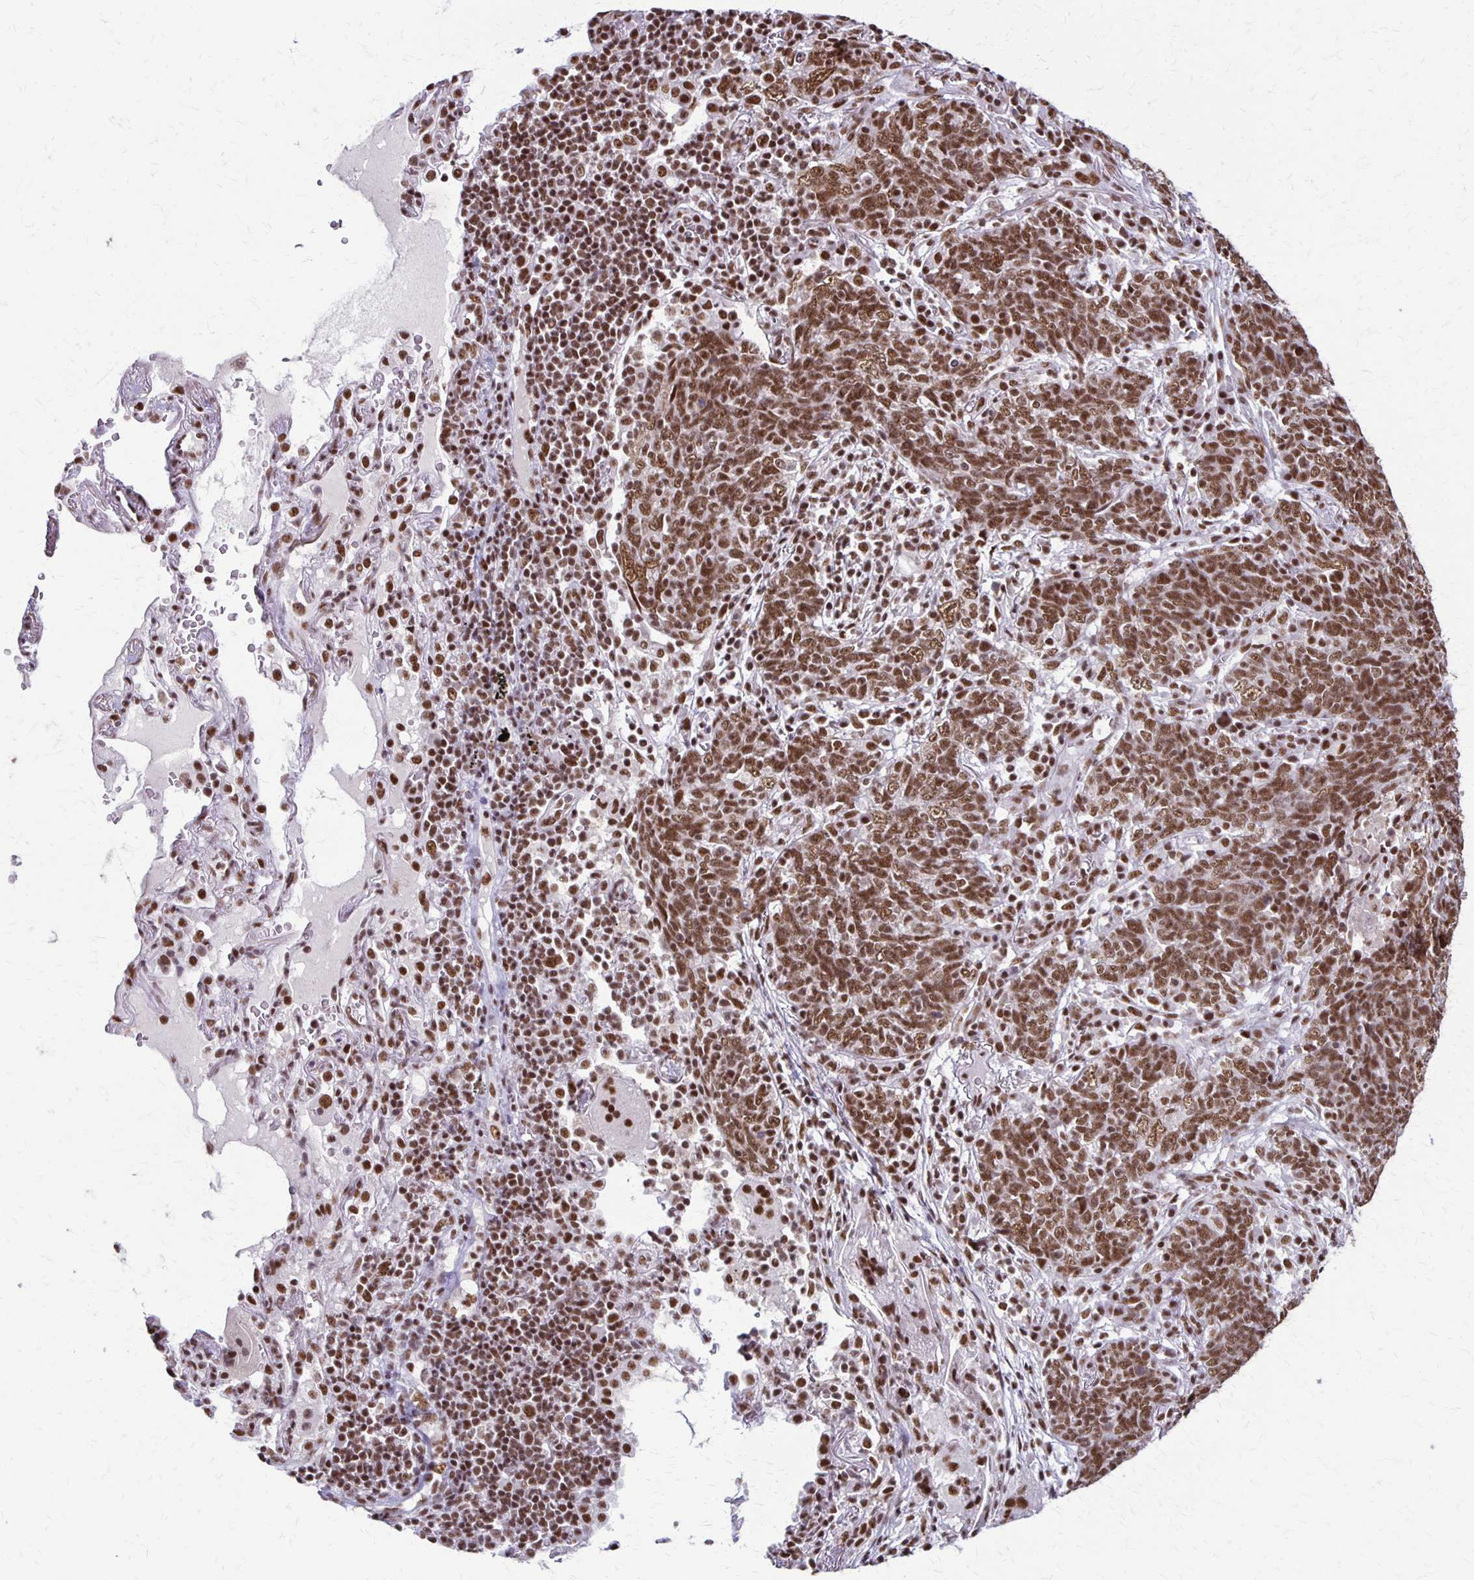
{"staining": {"intensity": "moderate", "quantity": ">75%", "location": "nuclear"}, "tissue": "lung cancer", "cell_type": "Tumor cells", "image_type": "cancer", "snomed": [{"axis": "morphology", "description": "Squamous cell carcinoma, NOS"}, {"axis": "topography", "description": "Lung"}], "caption": "Brown immunohistochemical staining in human lung cancer exhibits moderate nuclear staining in approximately >75% of tumor cells.", "gene": "XRCC6", "patient": {"sex": "female", "age": 72}}